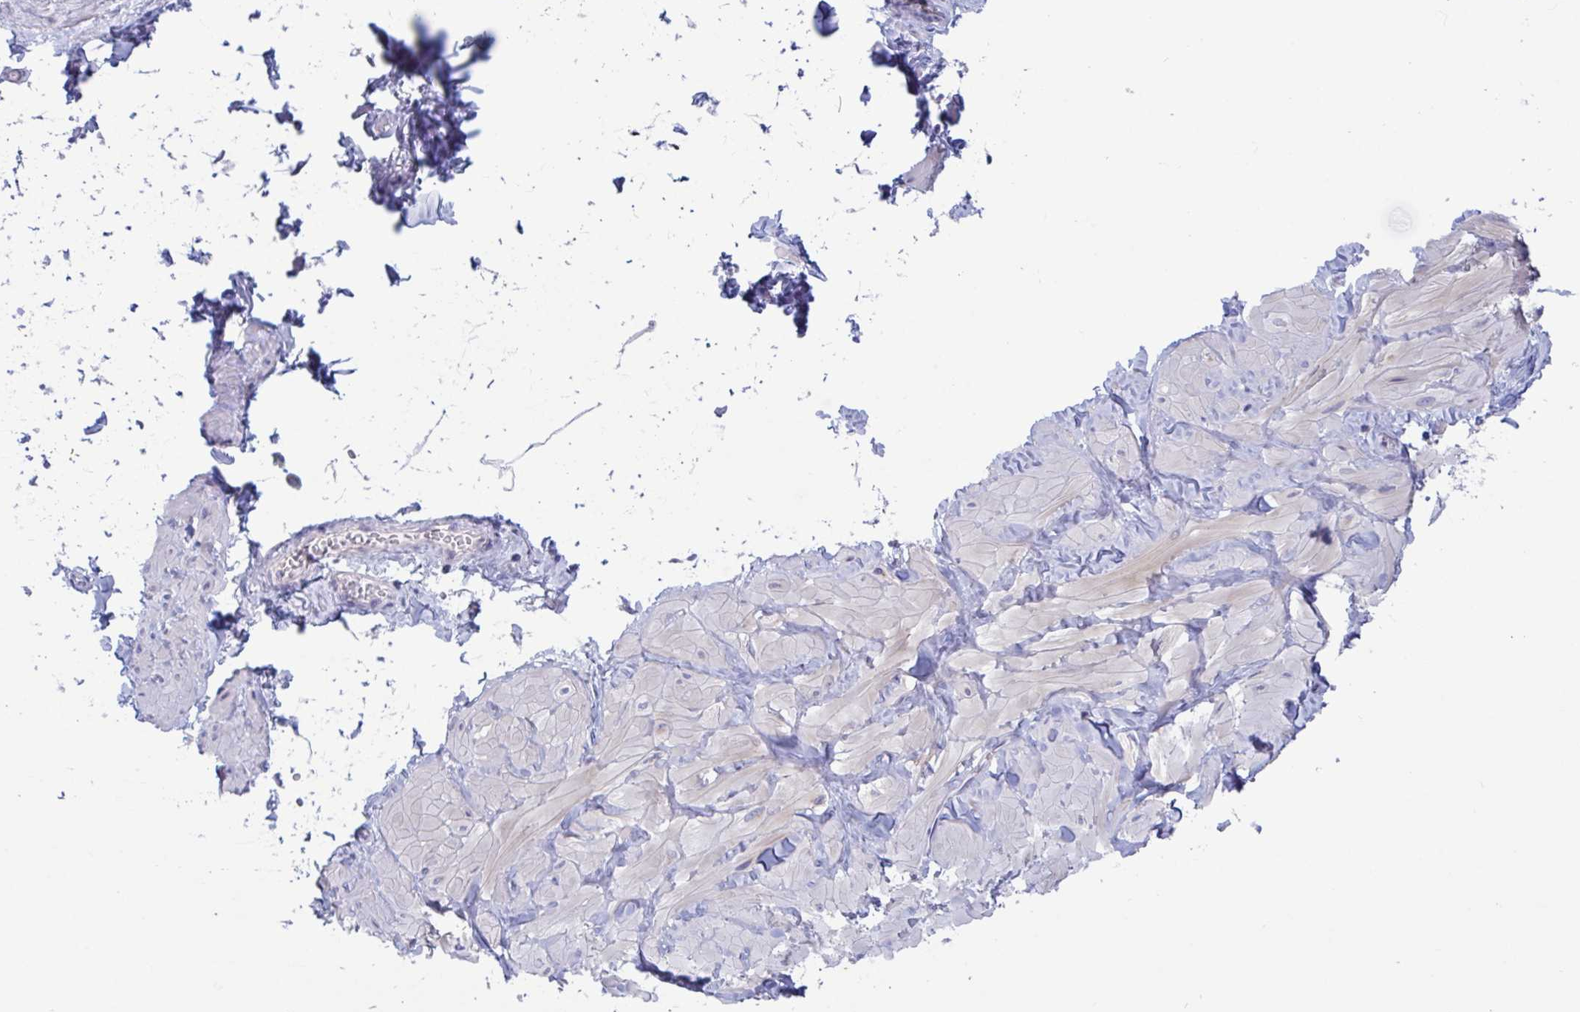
{"staining": {"intensity": "negative", "quantity": "none", "location": "none"}, "tissue": "adipose tissue", "cell_type": "Adipocytes", "image_type": "normal", "snomed": [{"axis": "morphology", "description": "Normal tissue, NOS"}, {"axis": "topography", "description": "Soft tissue"}, {"axis": "topography", "description": "Adipose tissue"}, {"axis": "topography", "description": "Vascular tissue"}, {"axis": "topography", "description": "Peripheral nerve tissue"}], "caption": "This is an immunohistochemistry image of normal human adipose tissue. There is no positivity in adipocytes.", "gene": "OXLD1", "patient": {"sex": "male", "age": 29}}